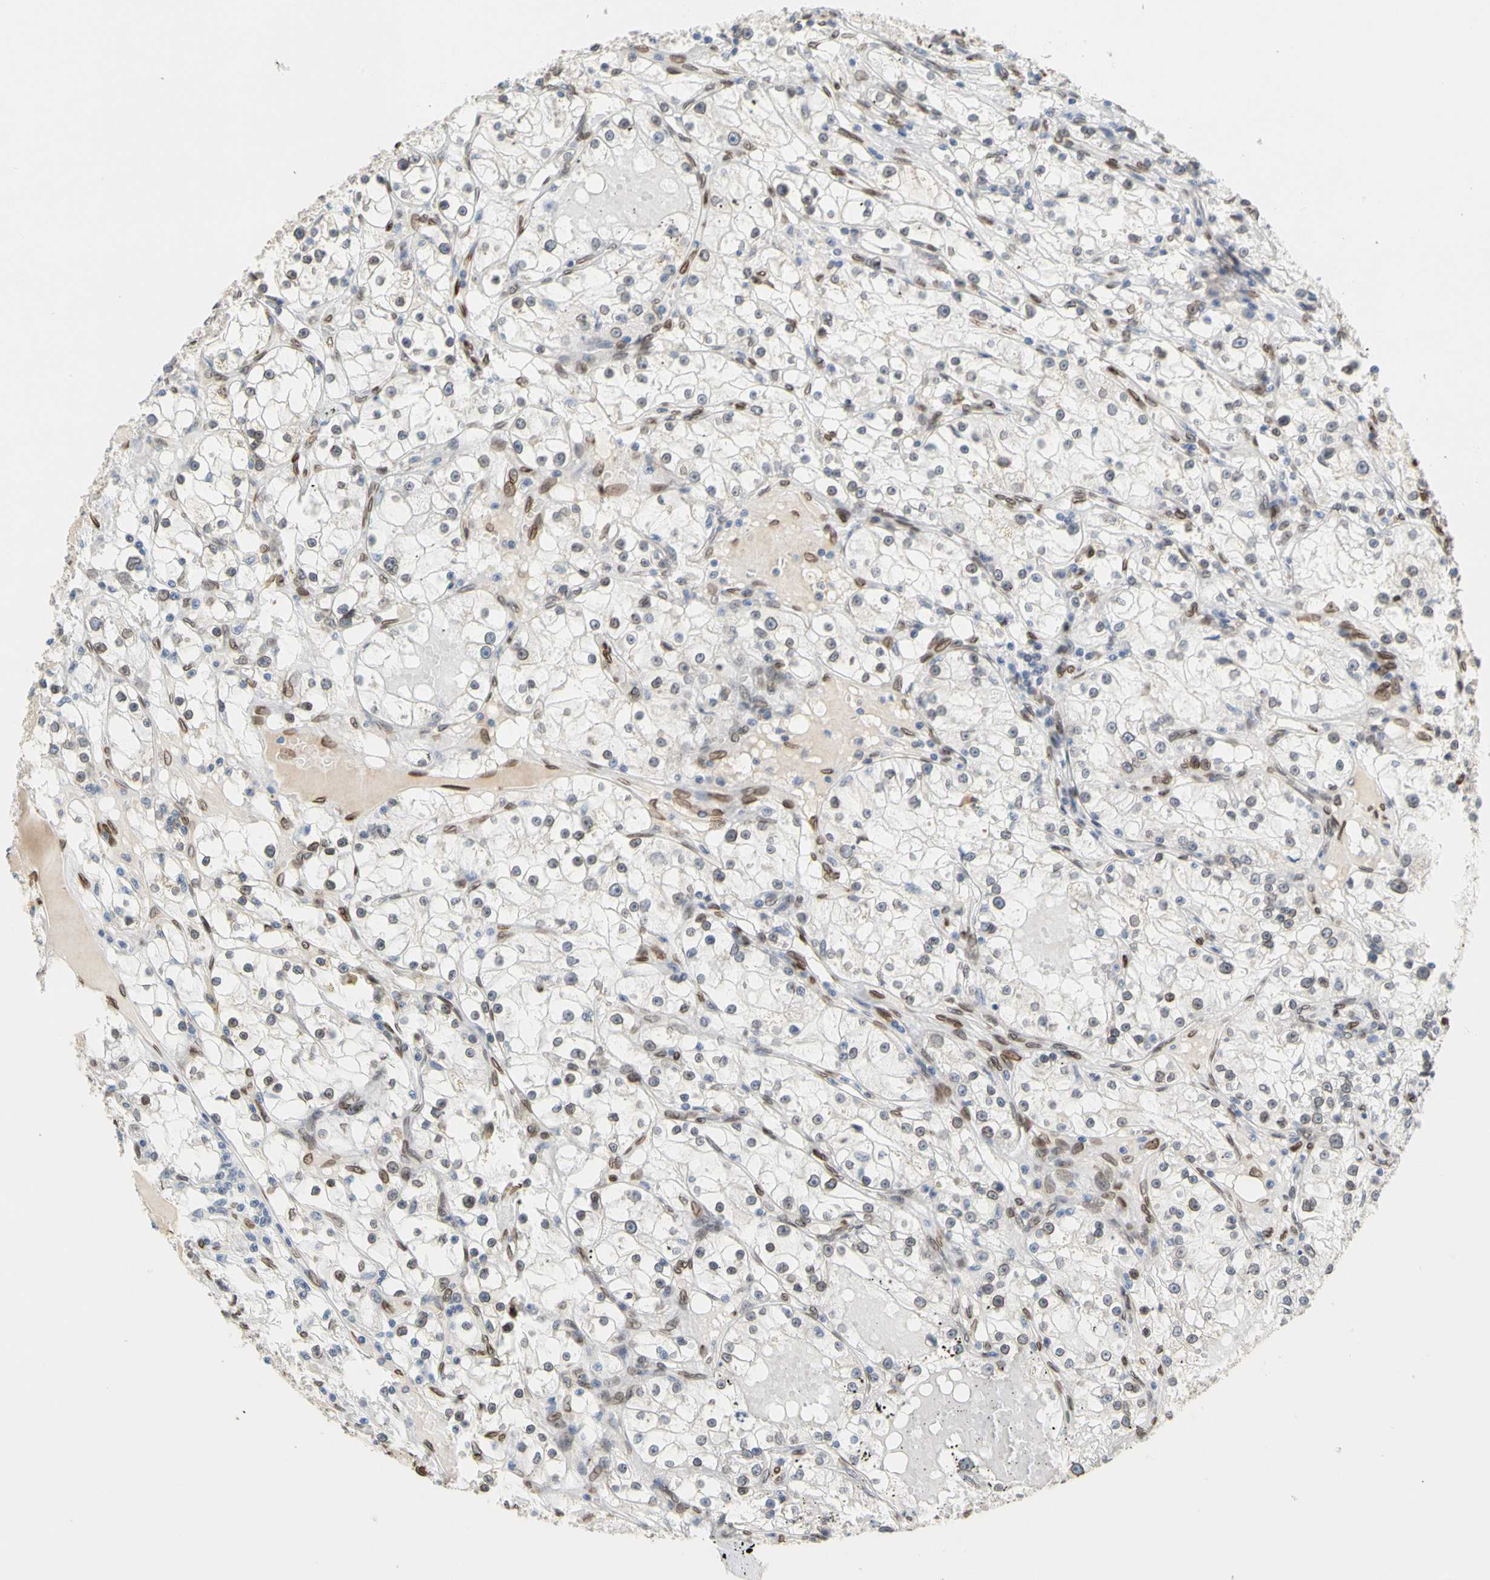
{"staining": {"intensity": "moderate", "quantity": "25%-75%", "location": "cytoplasmic/membranous,nuclear"}, "tissue": "renal cancer", "cell_type": "Tumor cells", "image_type": "cancer", "snomed": [{"axis": "morphology", "description": "Adenocarcinoma, NOS"}, {"axis": "topography", "description": "Kidney"}], "caption": "Tumor cells reveal moderate cytoplasmic/membranous and nuclear expression in approximately 25%-75% of cells in renal adenocarcinoma.", "gene": "SUN1", "patient": {"sex": "male", "age": 56}}